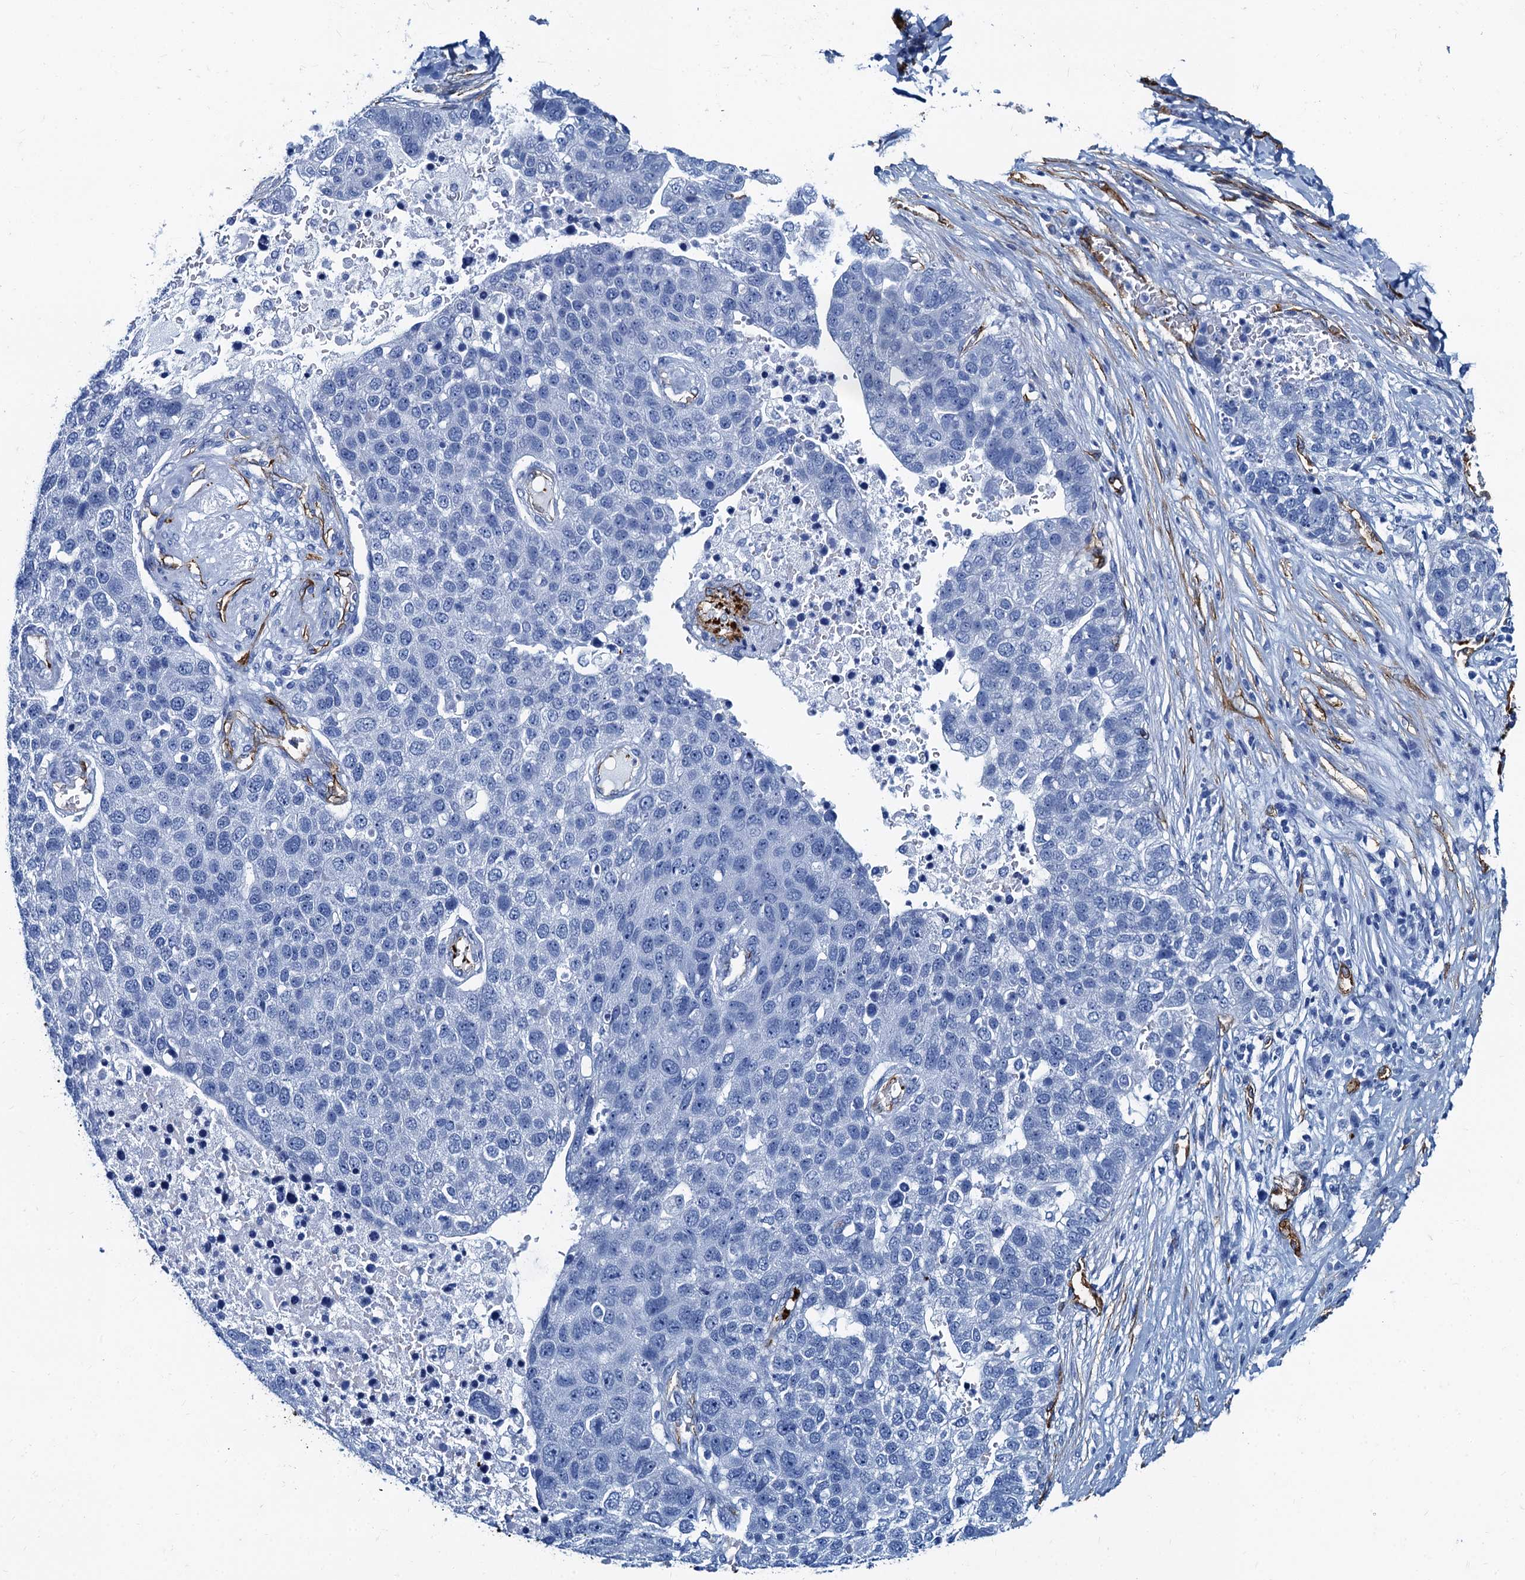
{"staining": {"intensity": "negative", "quantity": "none", "location": "none"}, "tissue": "pancreatic cancer", "cell_type": "Tumor cells", "image_type": "cancer", "snomed": [{"axis": "morphology", "description": "Adenocarcinoma, NOS"}, {"axis": "topography", "description": "Pancreas"}], "caption": "Image shows no protein expression in tumor cells of pancreatic adenocarcinoma tissue.", "gene": "CAVIN2", "patient": {"sex": "female", "age": 61}}